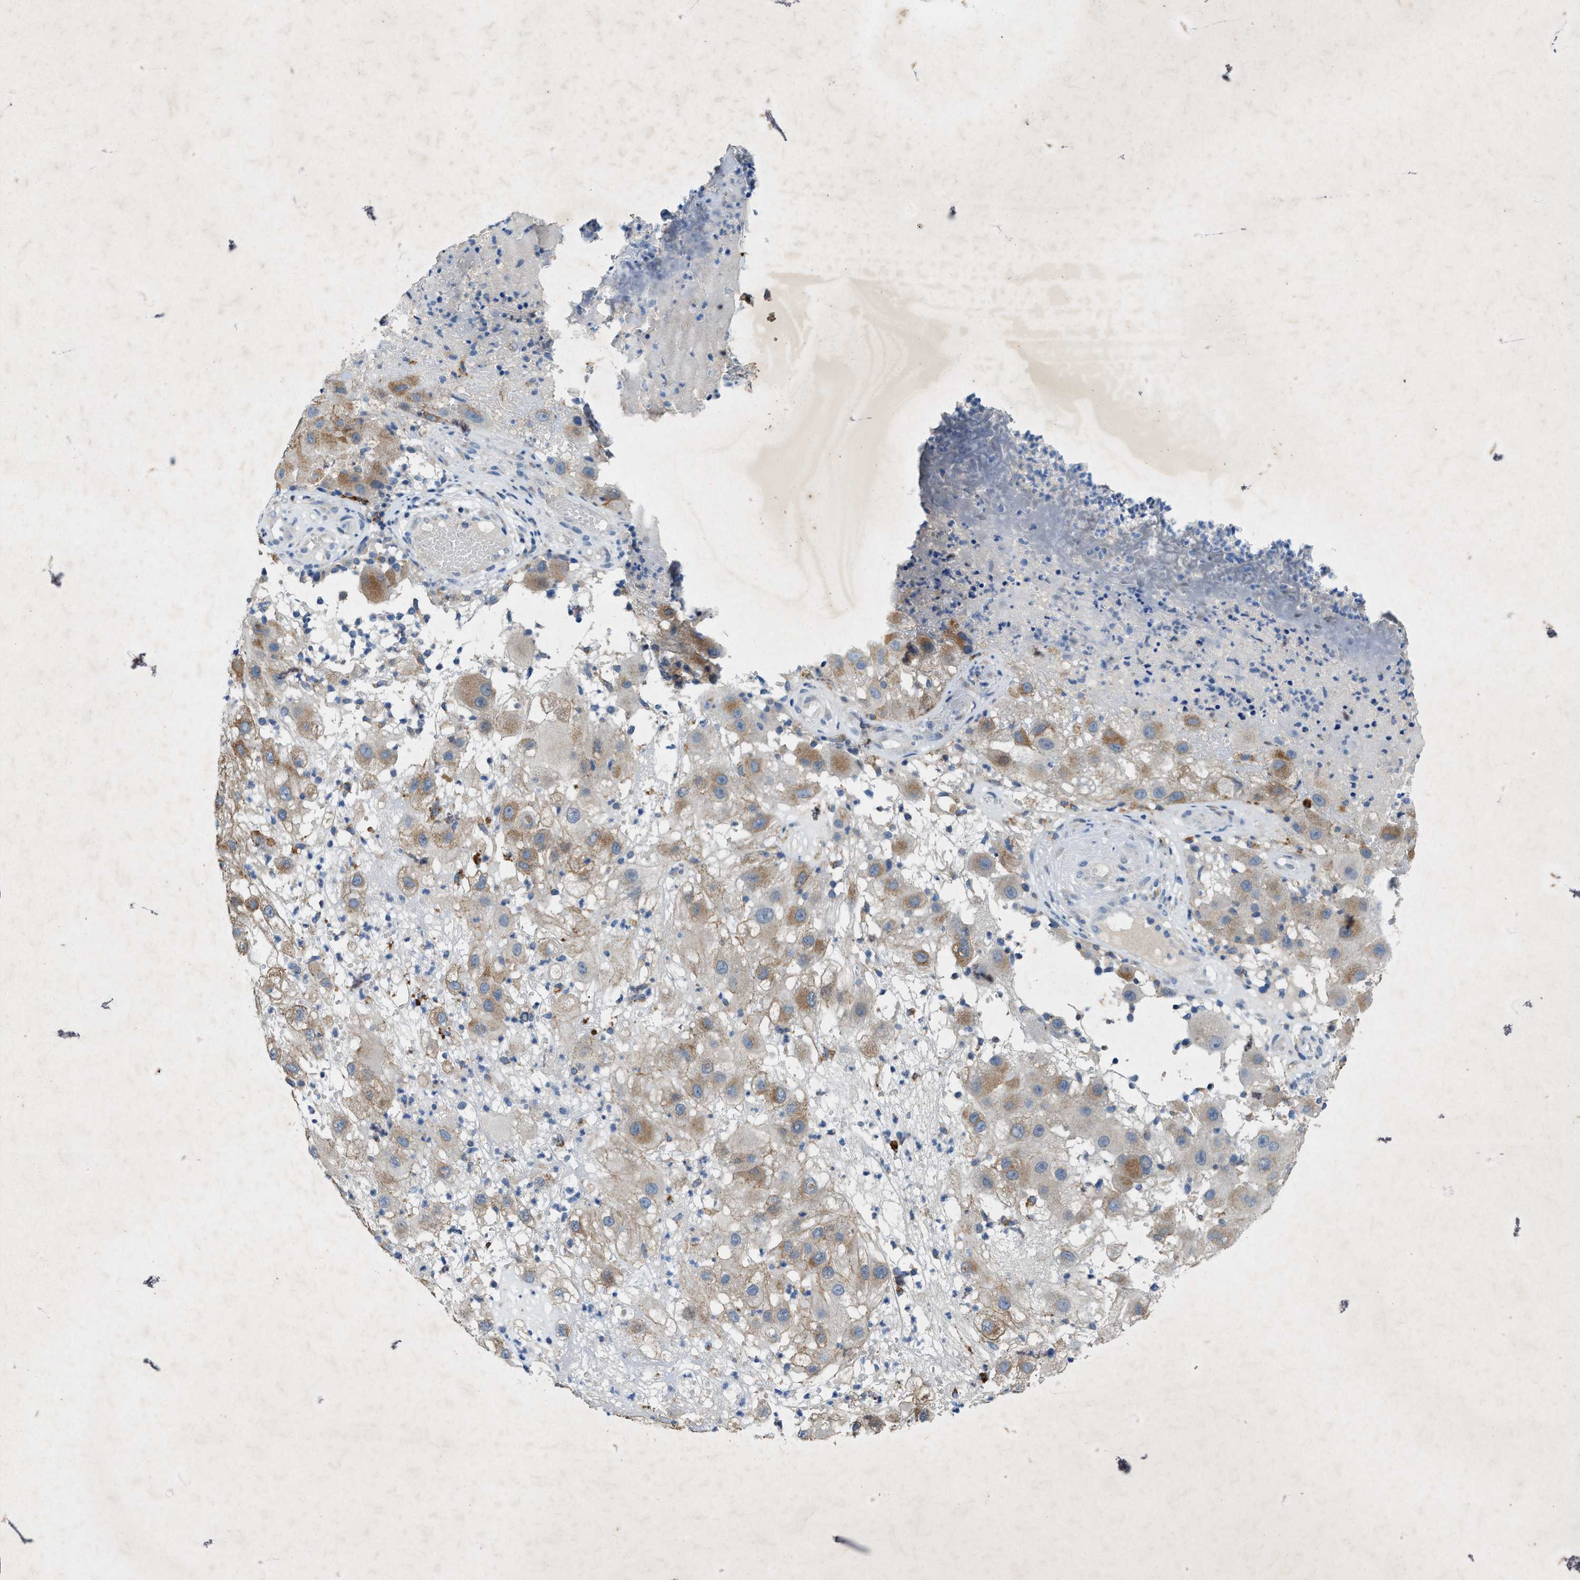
{"staining": {"intensity": "moderate", "quantity": ">75%", "location": "cytoplasmic/membranous"}, "tissue": "melanoma", "cell_type": "Tumor cells", "image_type": "cancer", "snomed": [{"axis": "morphology", "description": "Malignant melanoma, NOS"}, {"axis": "topography", "description": "Skin"}], "caption": "This micrograph reveals IHC staining of malignant melanoma, with medium moderate cytoplasmic/membranous staining in about >75% of tumor cells.", "gene": "URGCP", "patient": {"sex": "female", "age": 81}}